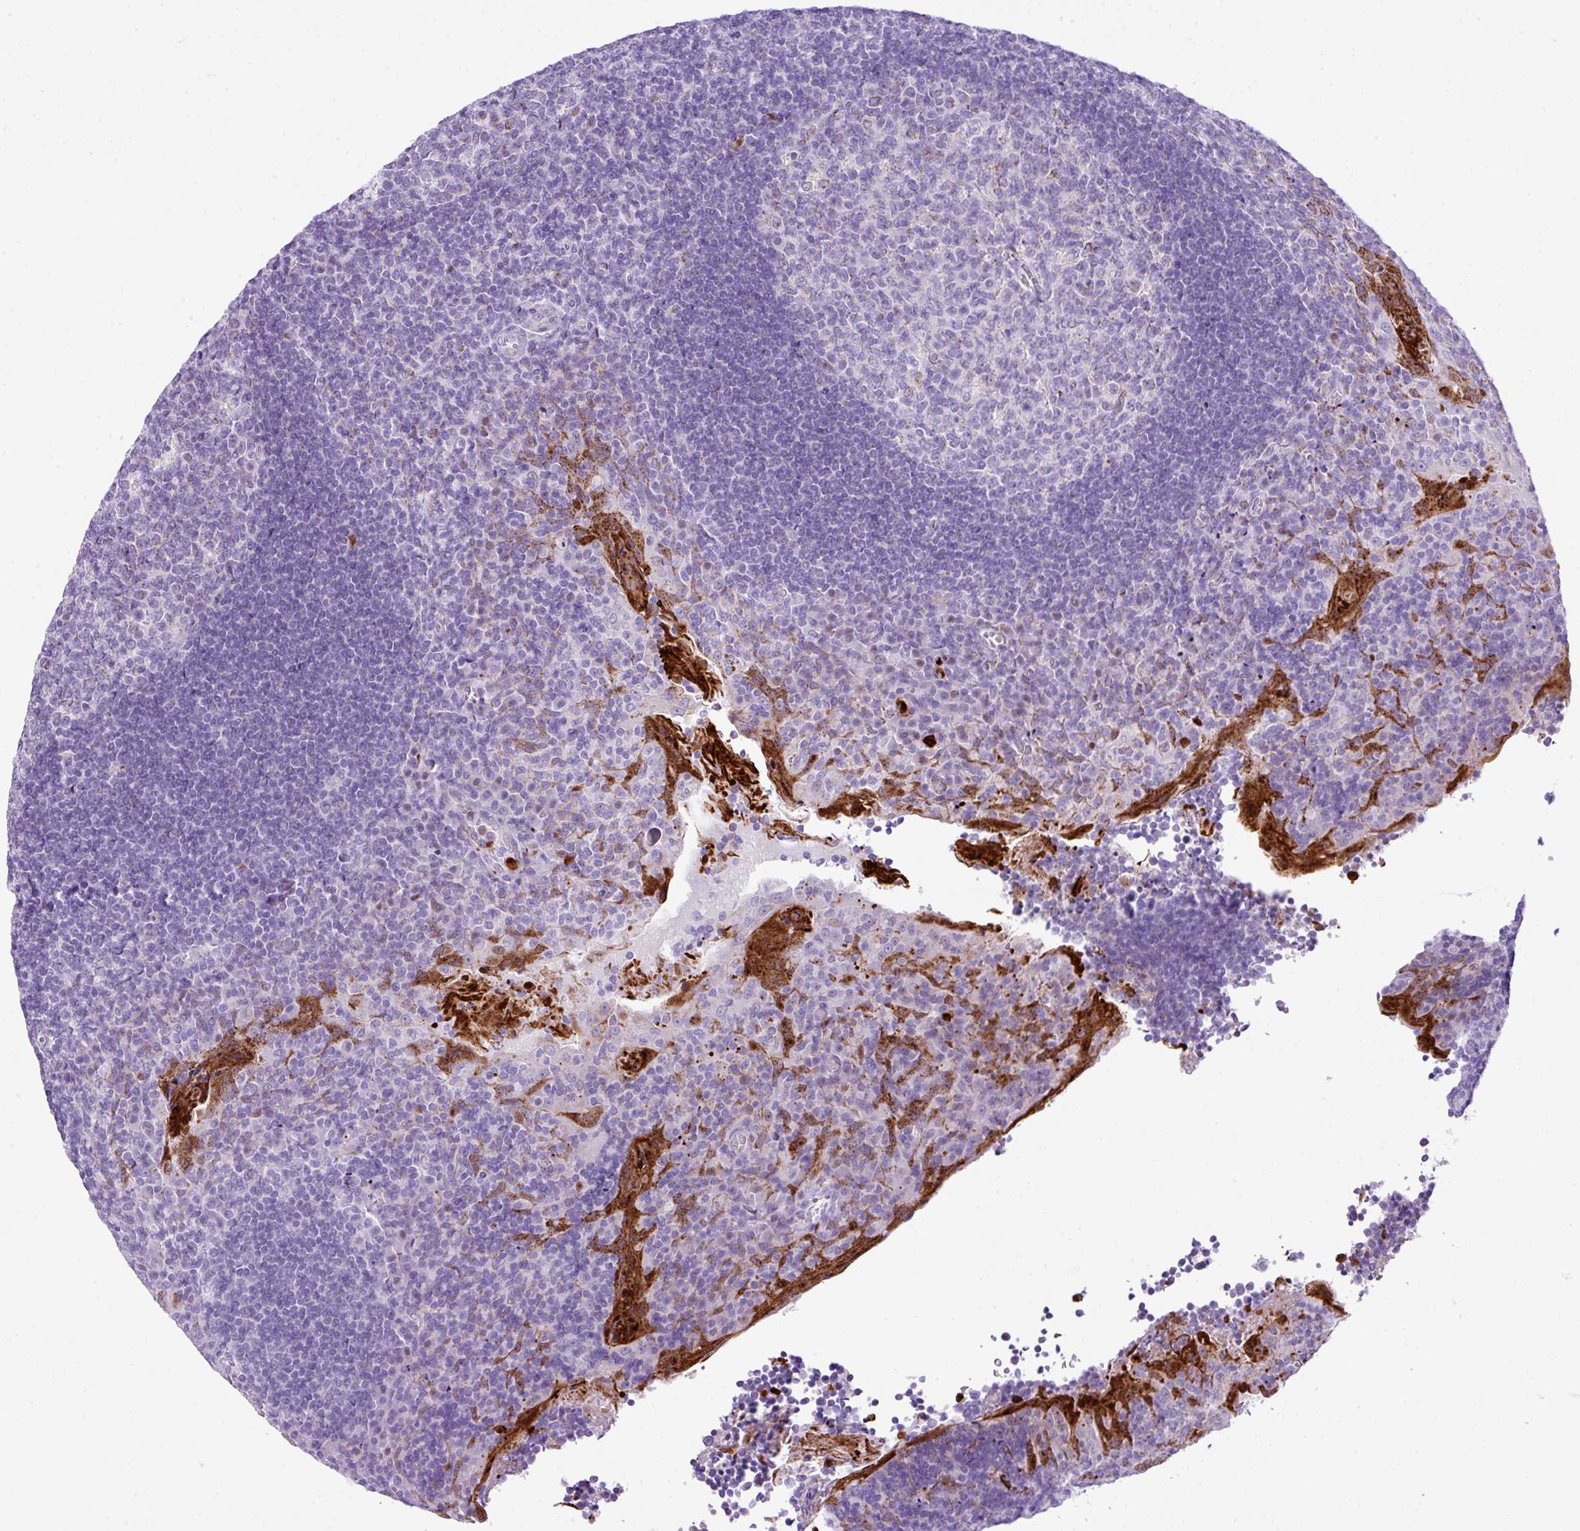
{"staining": {"intensity": "negative", "quantity": "none", "location": "none"}, "tissue": "tonsil", "cell_type": "Germinal center cells", "image_type": "normal", "snomed": [{"axis": "morphology", "description": "Normal tissue, NOS"}, {"axis": "topography", "description": "Tonsil"}], "caption": "High power microscopy histopathology image of an immunohistochemistry micrograph of normal tonsil, revealing no significant expression in germinal center cells. (DAB immunohistochemistry, high magnification).", "gene": "RCAN2", "patient": {"sex": "male", "age": 17}}